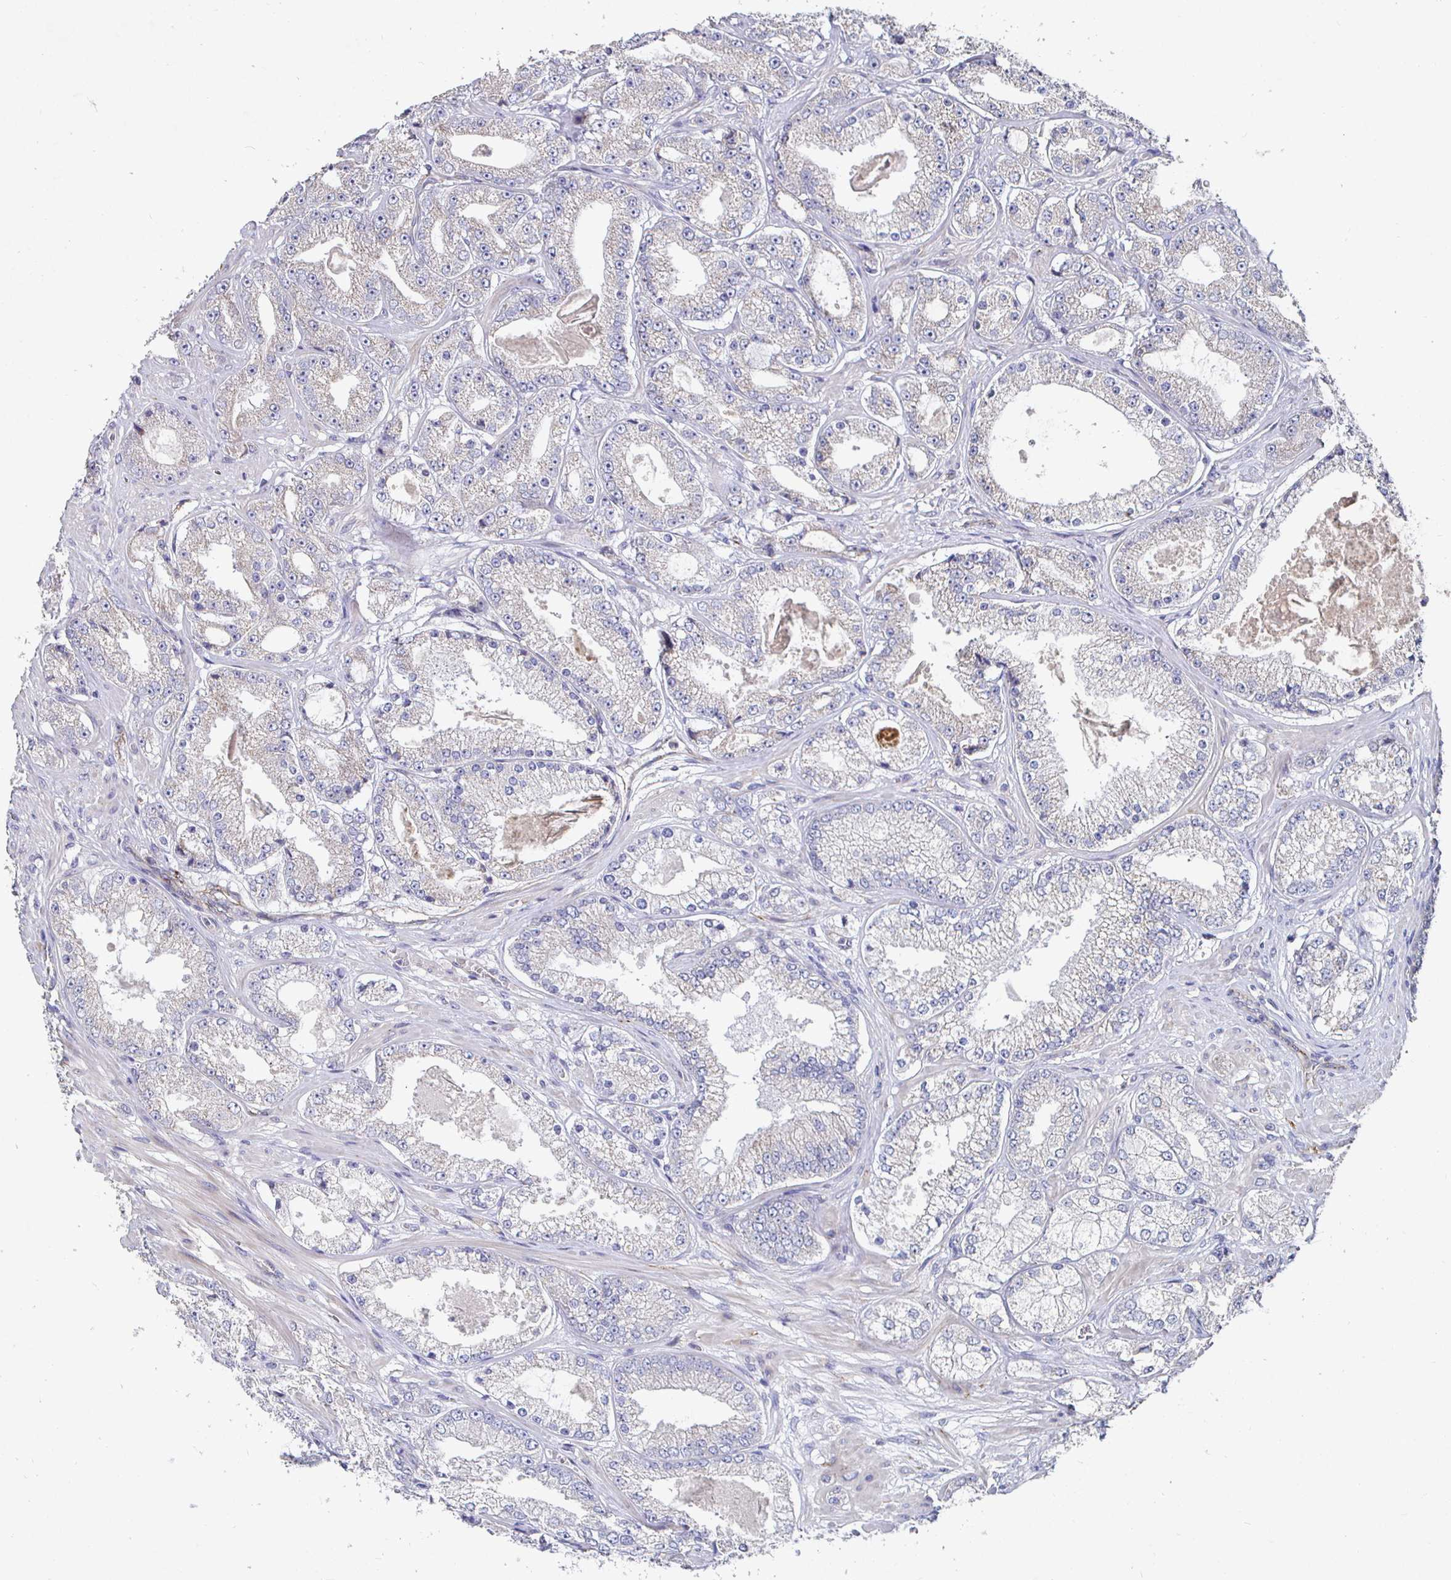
{"staining": {"intensity": "negative", "quantity": "none", "location": "none"}, "tissue": "prostate cancer", "cell_type": "Tumor cells", "image_type": "cancer", "snomed": [{"axis": "morphology", "description": "Normal tissue, NOS"}, {"axis": "morphology", "description": "Adenocarcinoma, High grade"}, {"axis": "topography", "description": "Prostate"}, {"axis": "topography", "description": "Peripheral nerve tissue"}], "caption": "Tumor cells show no significant positivity in prostate cancer (high-grade adenocarcinoma). (Brightfield microscopy of DAB (3,3'-diaminobenzidine) immunohistochemistry at high magnification).", "gene": "NRSN1", "patient": {"sex": "male", "age": 68}}